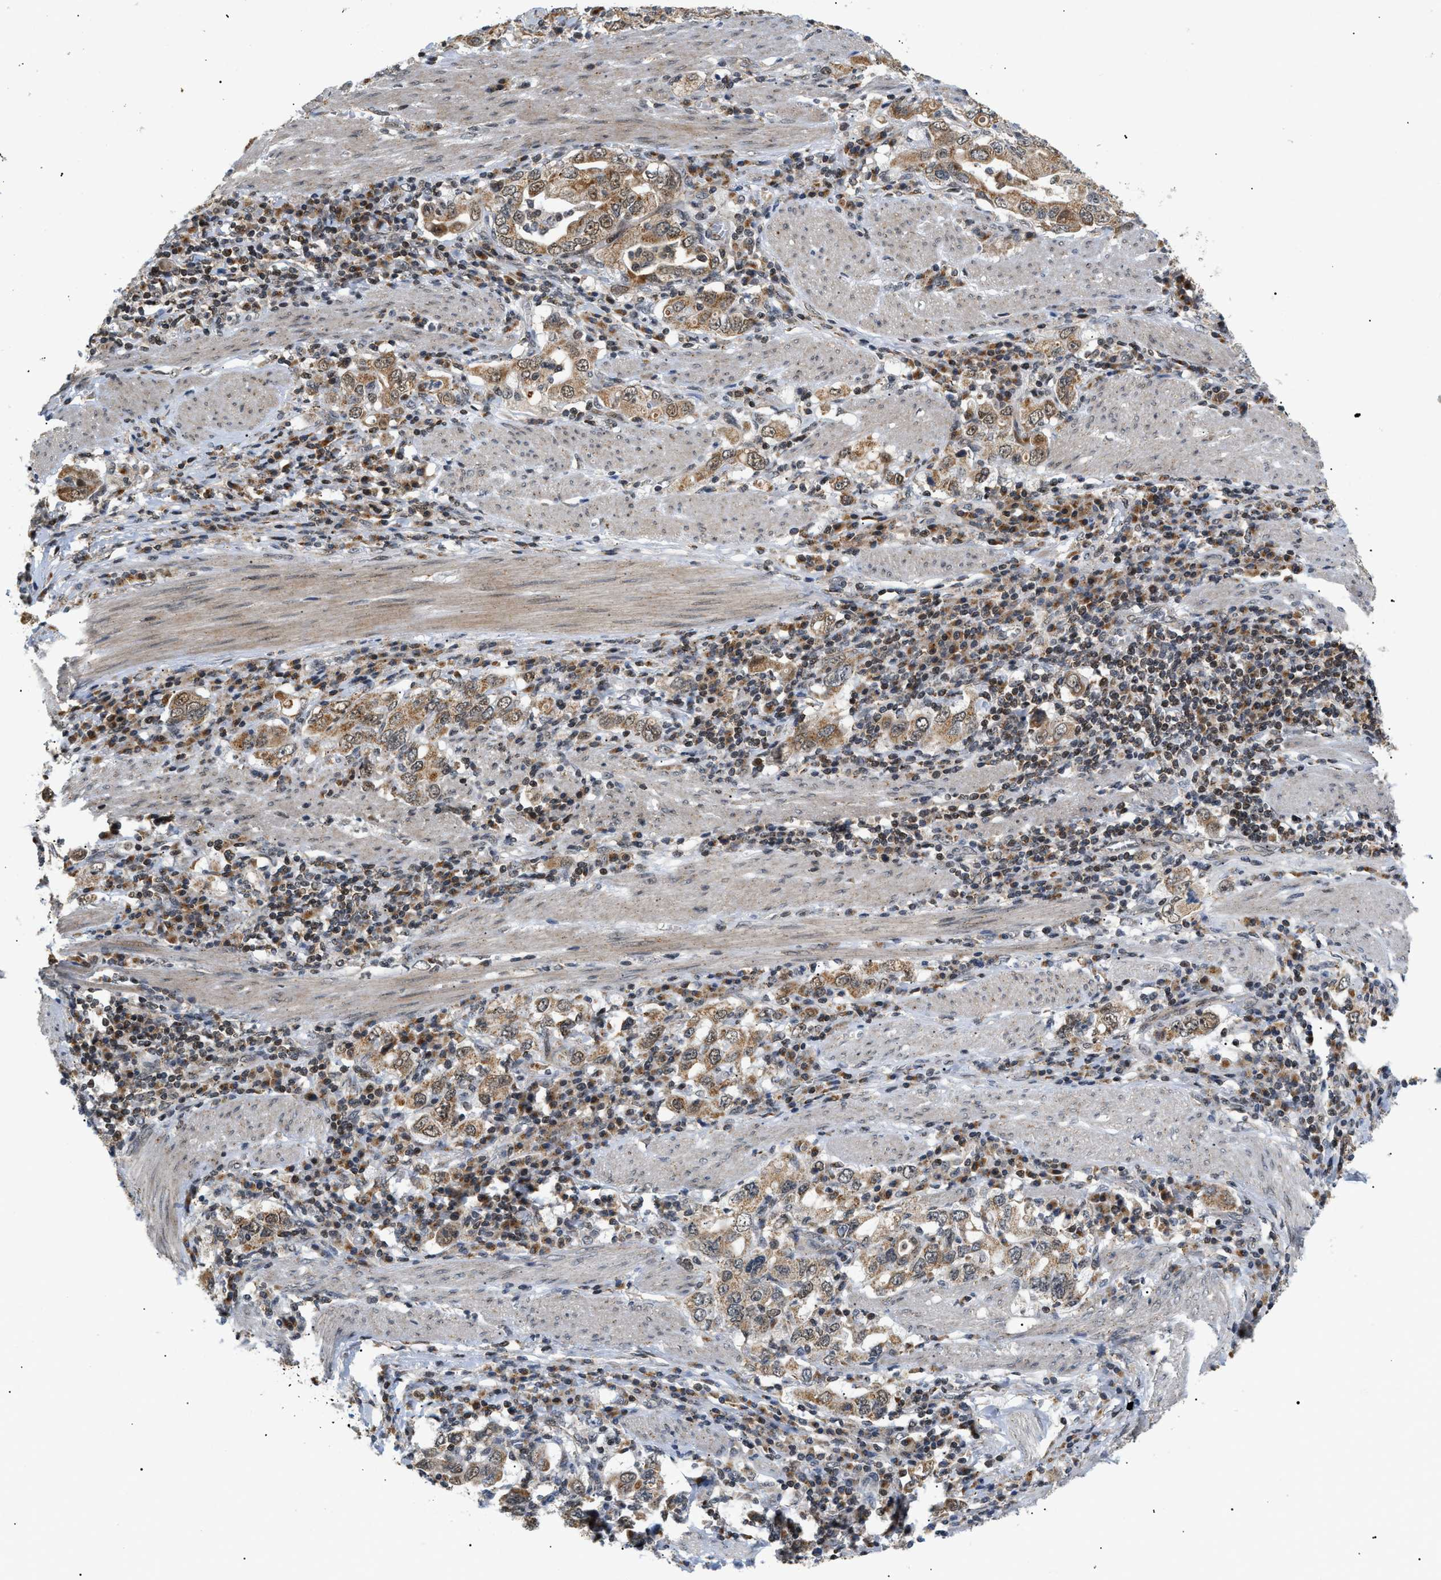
{"staining": {"intensity": "moderate", "quantity": ">75%", "location": "cytoplasmic/membranous"}, "tissue": "stomach cancer", "cell_type": "Tumor cells", "image_type": "cancer", "snomed": [{"axis": "morphology", "description": "Adenocarcinoma, NOS"}, {"axis": "topography", "description": "Stomach, upper"}], "caption": "The image shows a brown stain indicating the presence of a protein in the cytoplasmic/membranous of tumor cells in stomach cancer (adenocarcinoma).", "gene": "ZBTB11", "patient": {"sex": "male", "age": 62}}